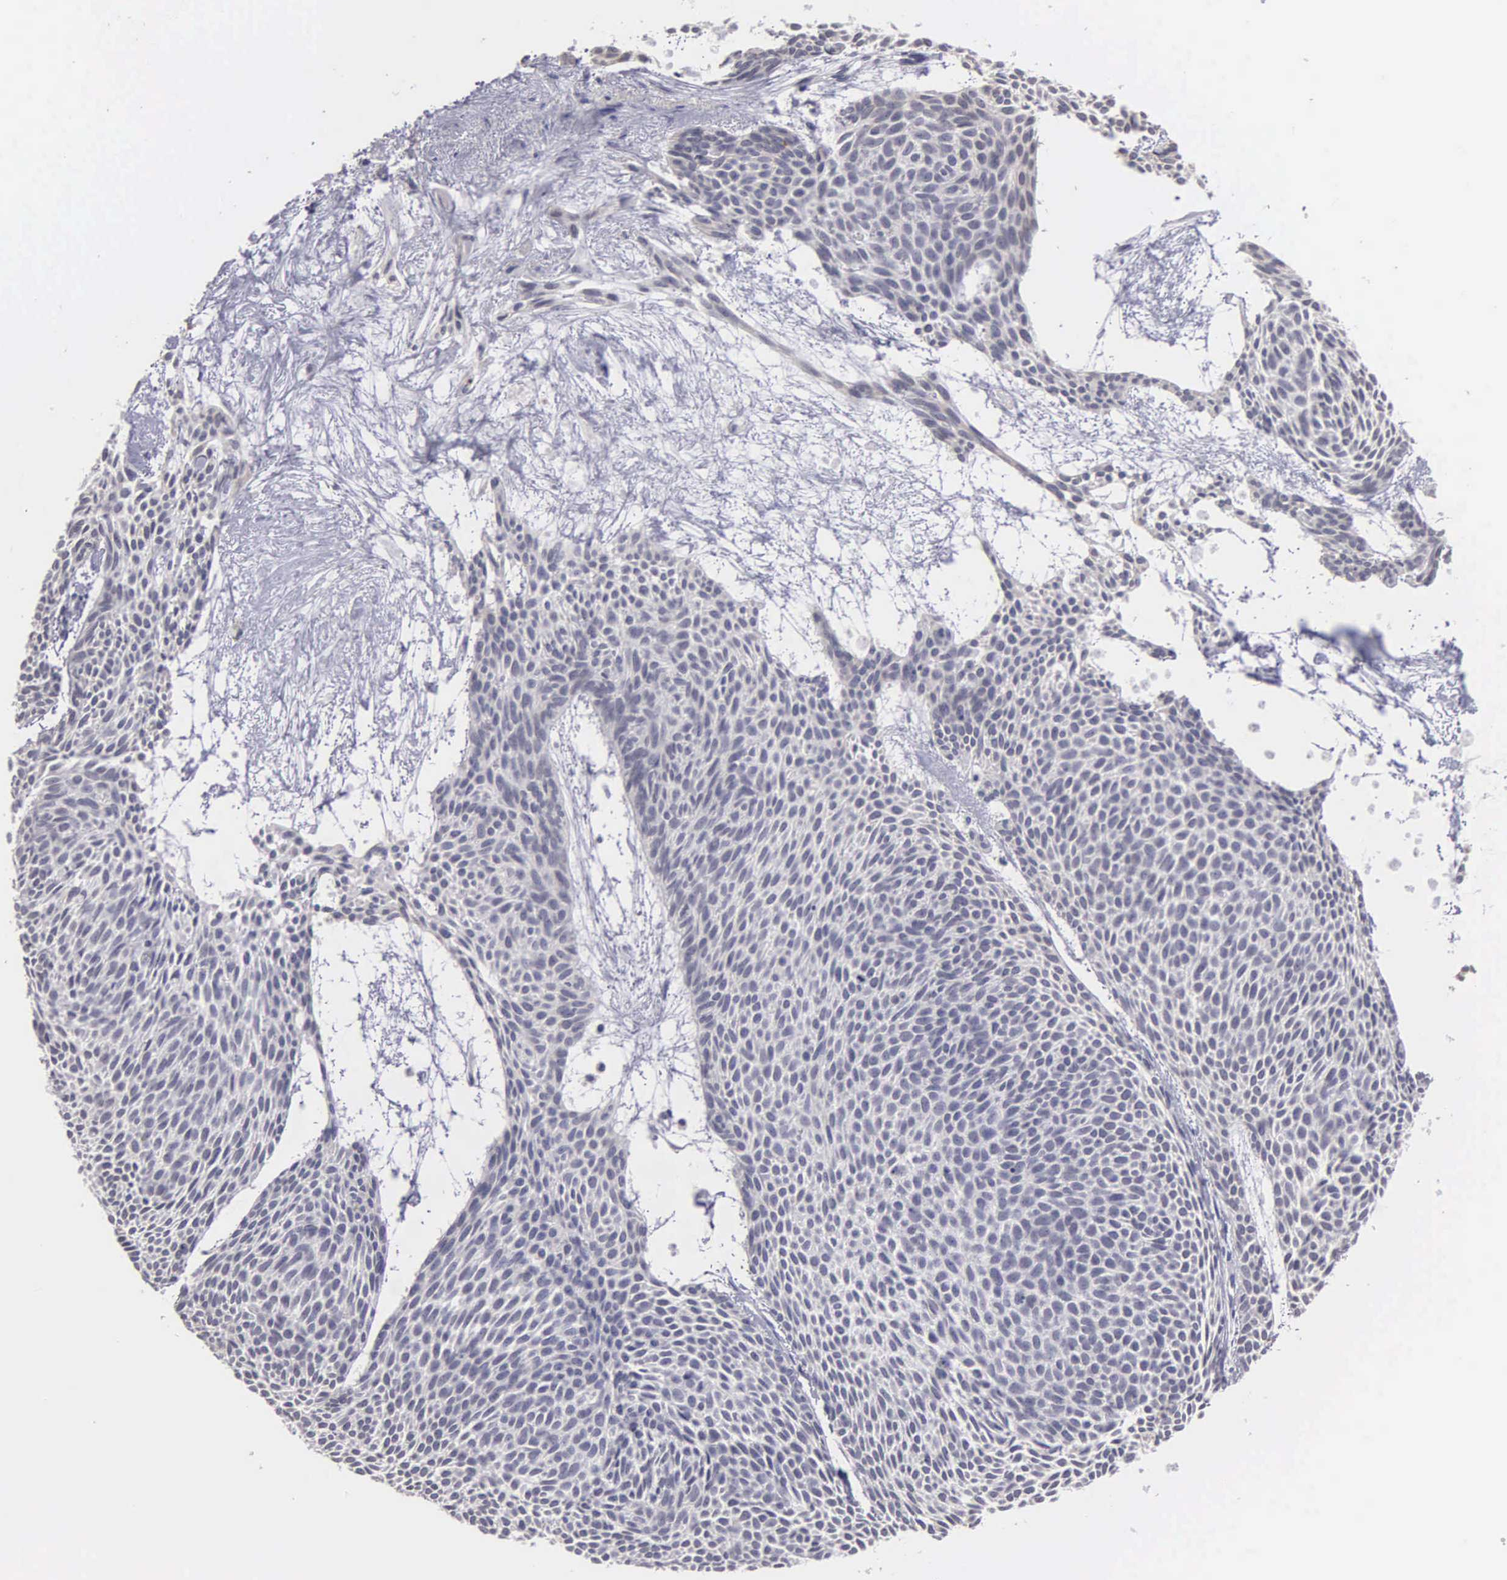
{"staining": {"intensity": "negative", "quantity": "none", "location": "none"}, "tissue": "skin cancer", "cell_type": "Tumor cells", "image_type": "cancer", "snomed": [{"axis": "morphology", "description": "Basal cell carcinoma"}, {"axis": "topography", "description": "Skin"}], "caption": "There is no significant positivity in tumor cells of skin basal cell carcinoma.", "gene": "BRD1", "patient": {"sex": "male", "age": 84}}